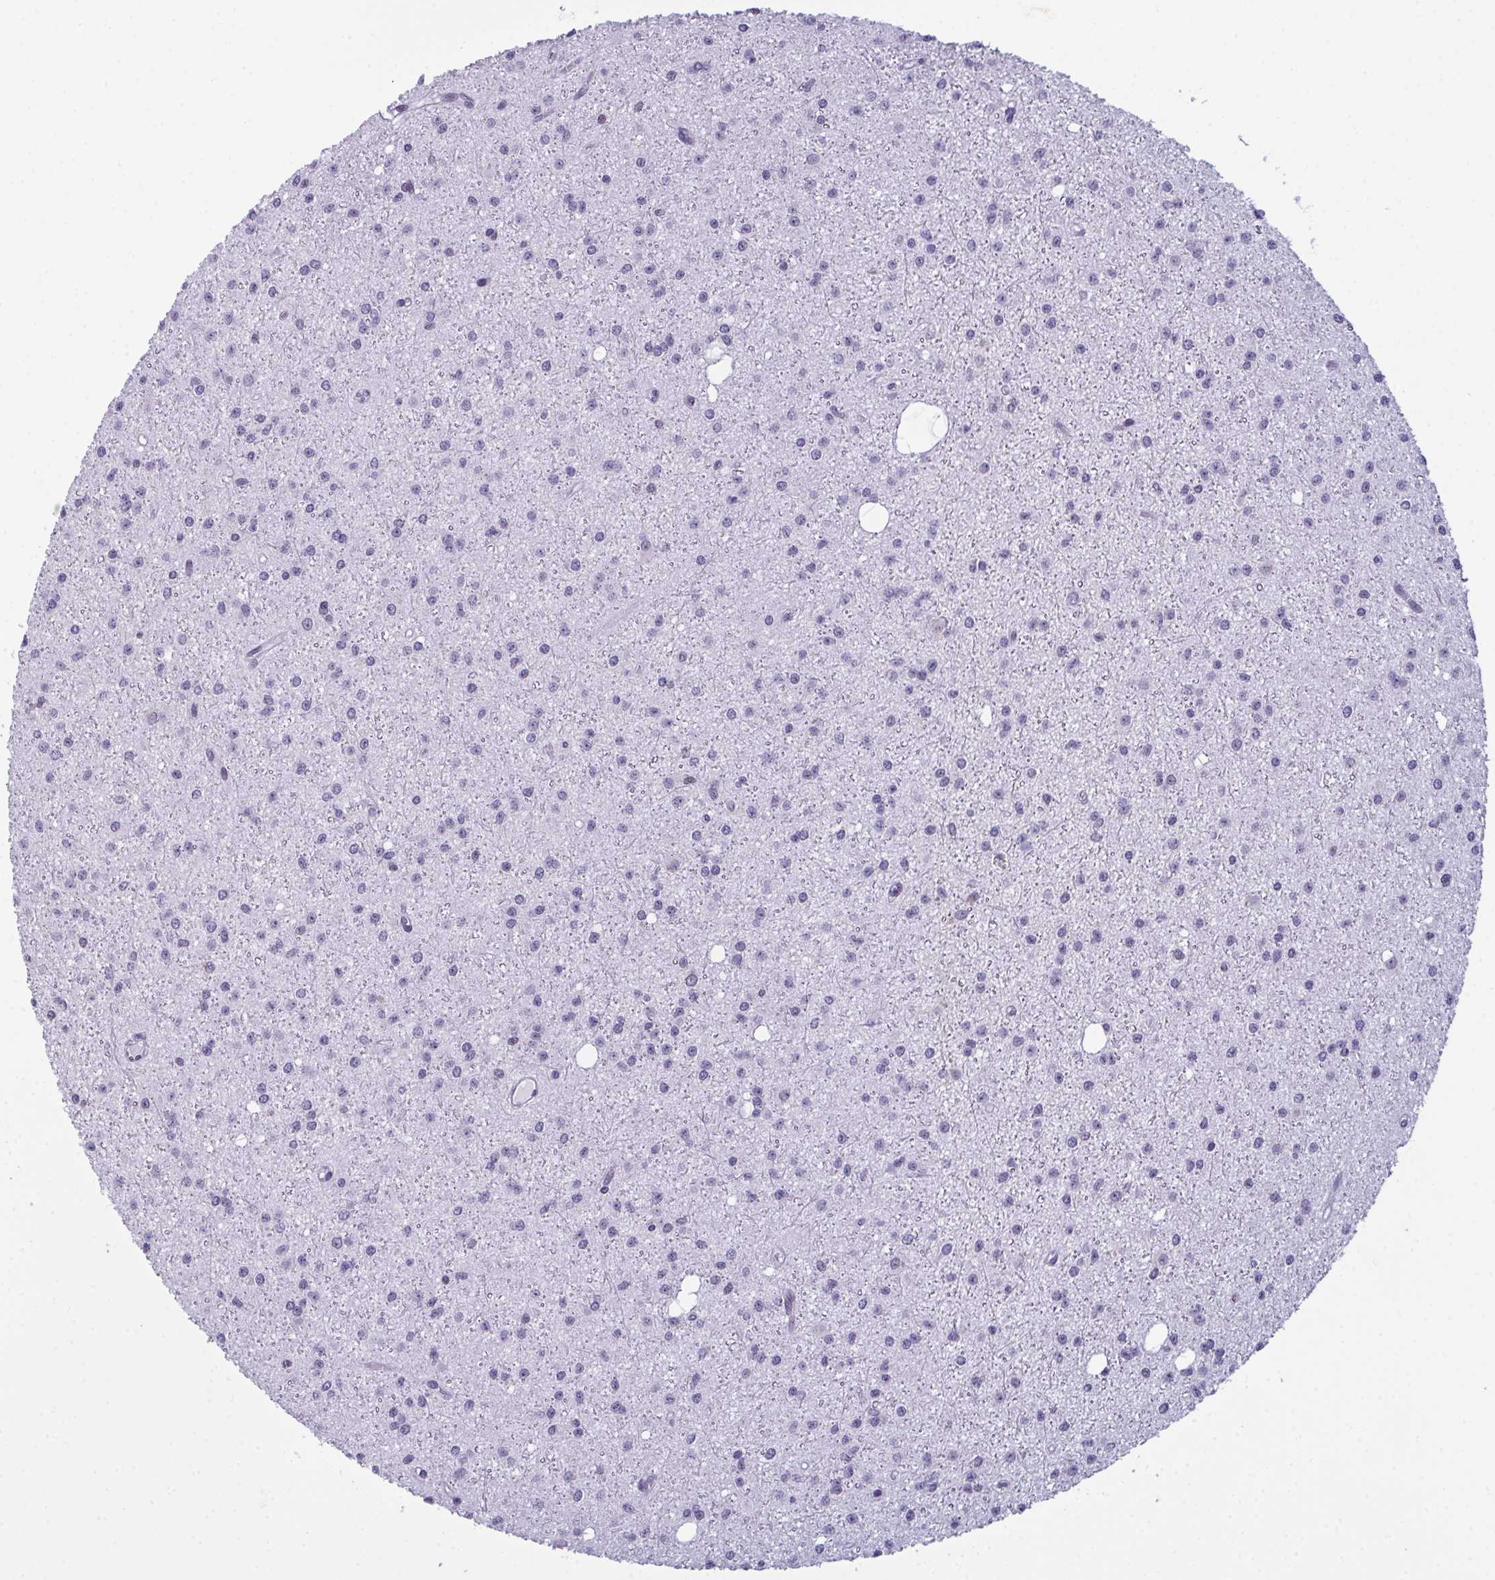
{"staining": {"intensity": "negative", "quantity": "none", "location": "none"}, "tissue": "glioma", "cell_type": "Tumor cells", "image_type": "cancer", "snomed": [{"axis": "morphology", "description": "Glioma, malignant, Low grade"}, {"axis": "topography", "description": "Brain"}], "caption": "Tumor cells are negative for protein expression in human malignant glioma (low-grade).", "gene": "RBM7", "patient": {"sex": "male", "age": 27}}